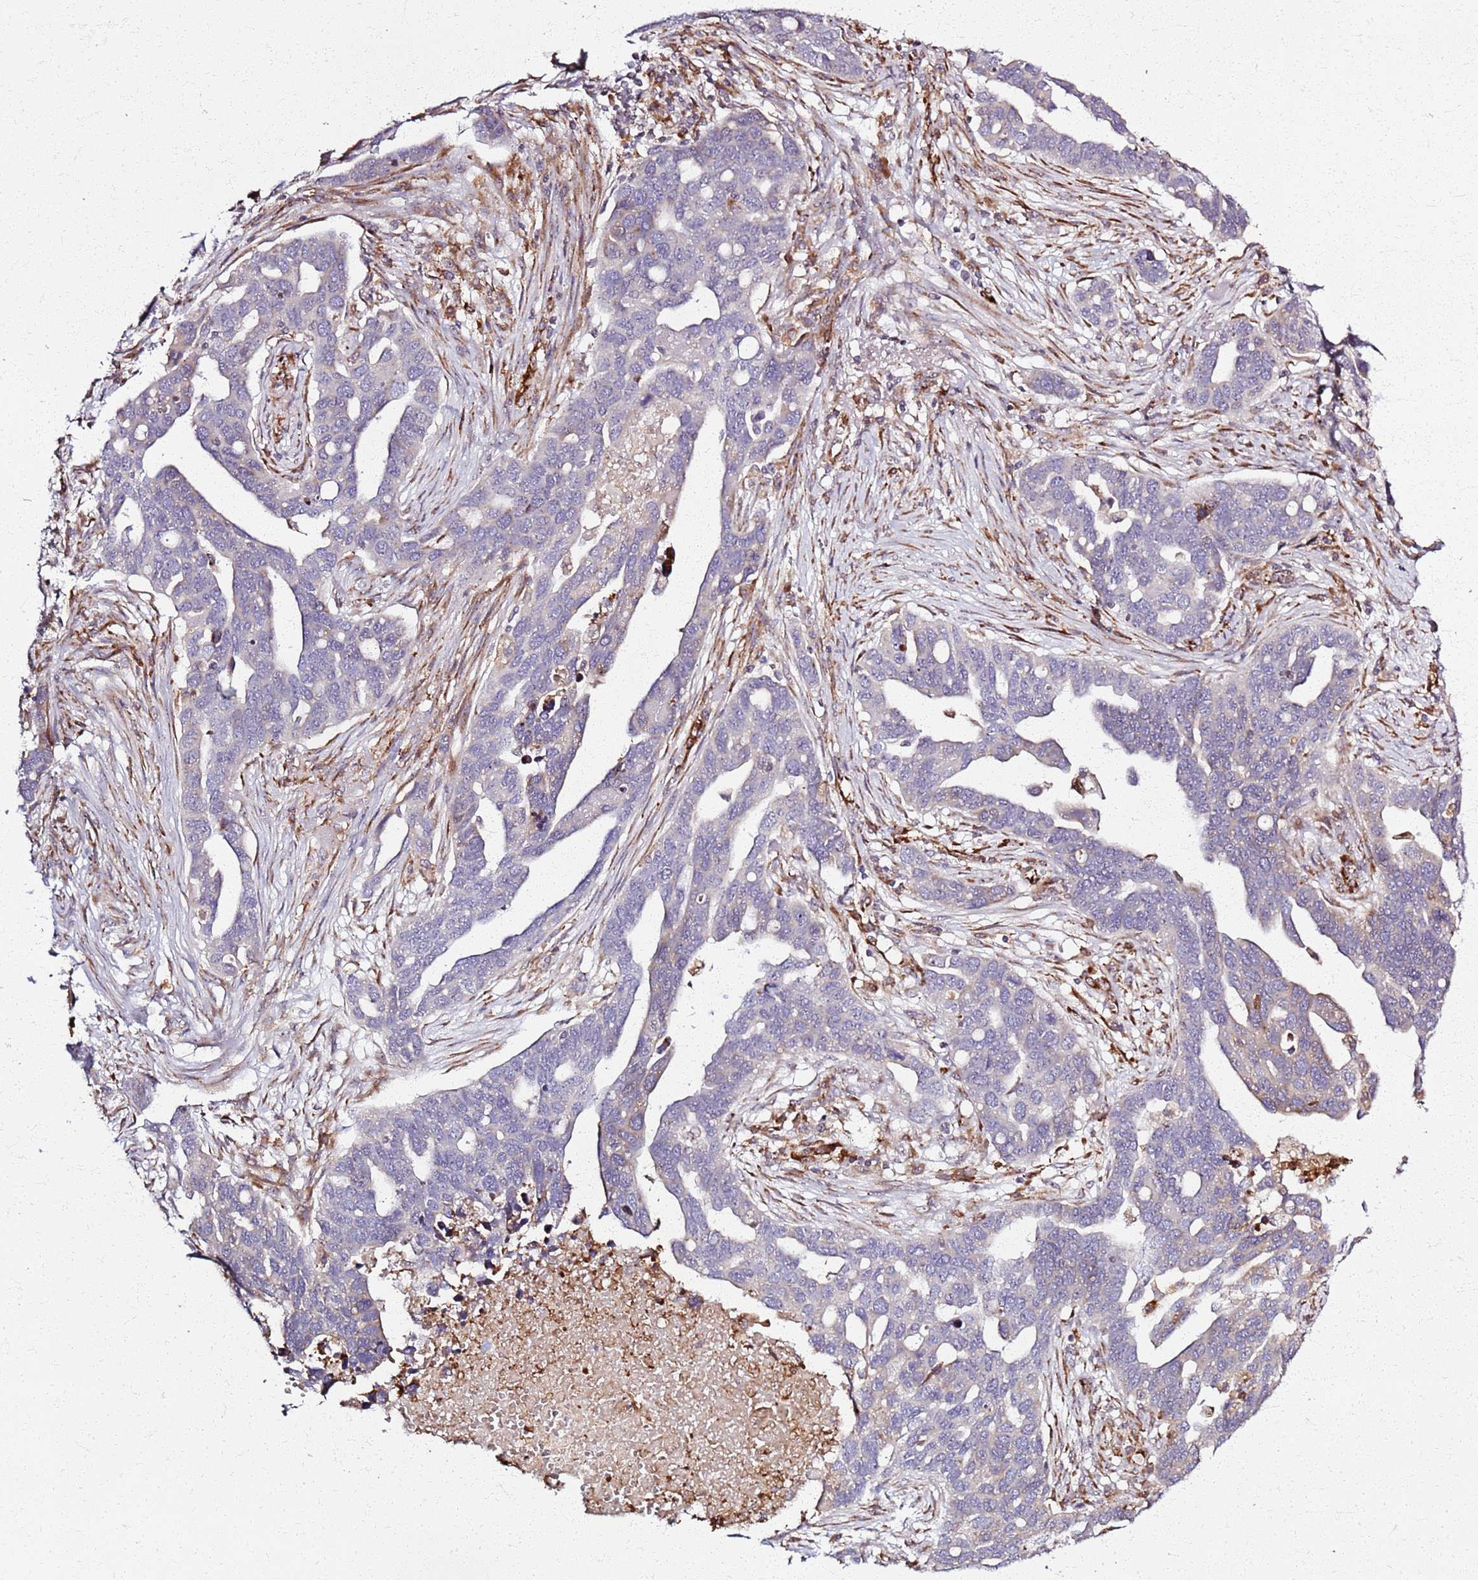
{"staining": {"intensity": "weak", "quantity": "<25%", "location": "cytoplasmic/membranous"}, "tissue": "ovarian cancer", "cell_type": "Tumor cells", "image_type": "cancer", "snomed": [{"axis": "morphology", "description": "Cystadenocarcinoma, serous, NOS"}, {"axis": "topography", "description": "Ovary"}], "caption": "Tumor cells show no significant protein expression in ovarian cancer.", "gene": "KRI1", "patient": {"sex": "female", "age": 54}}